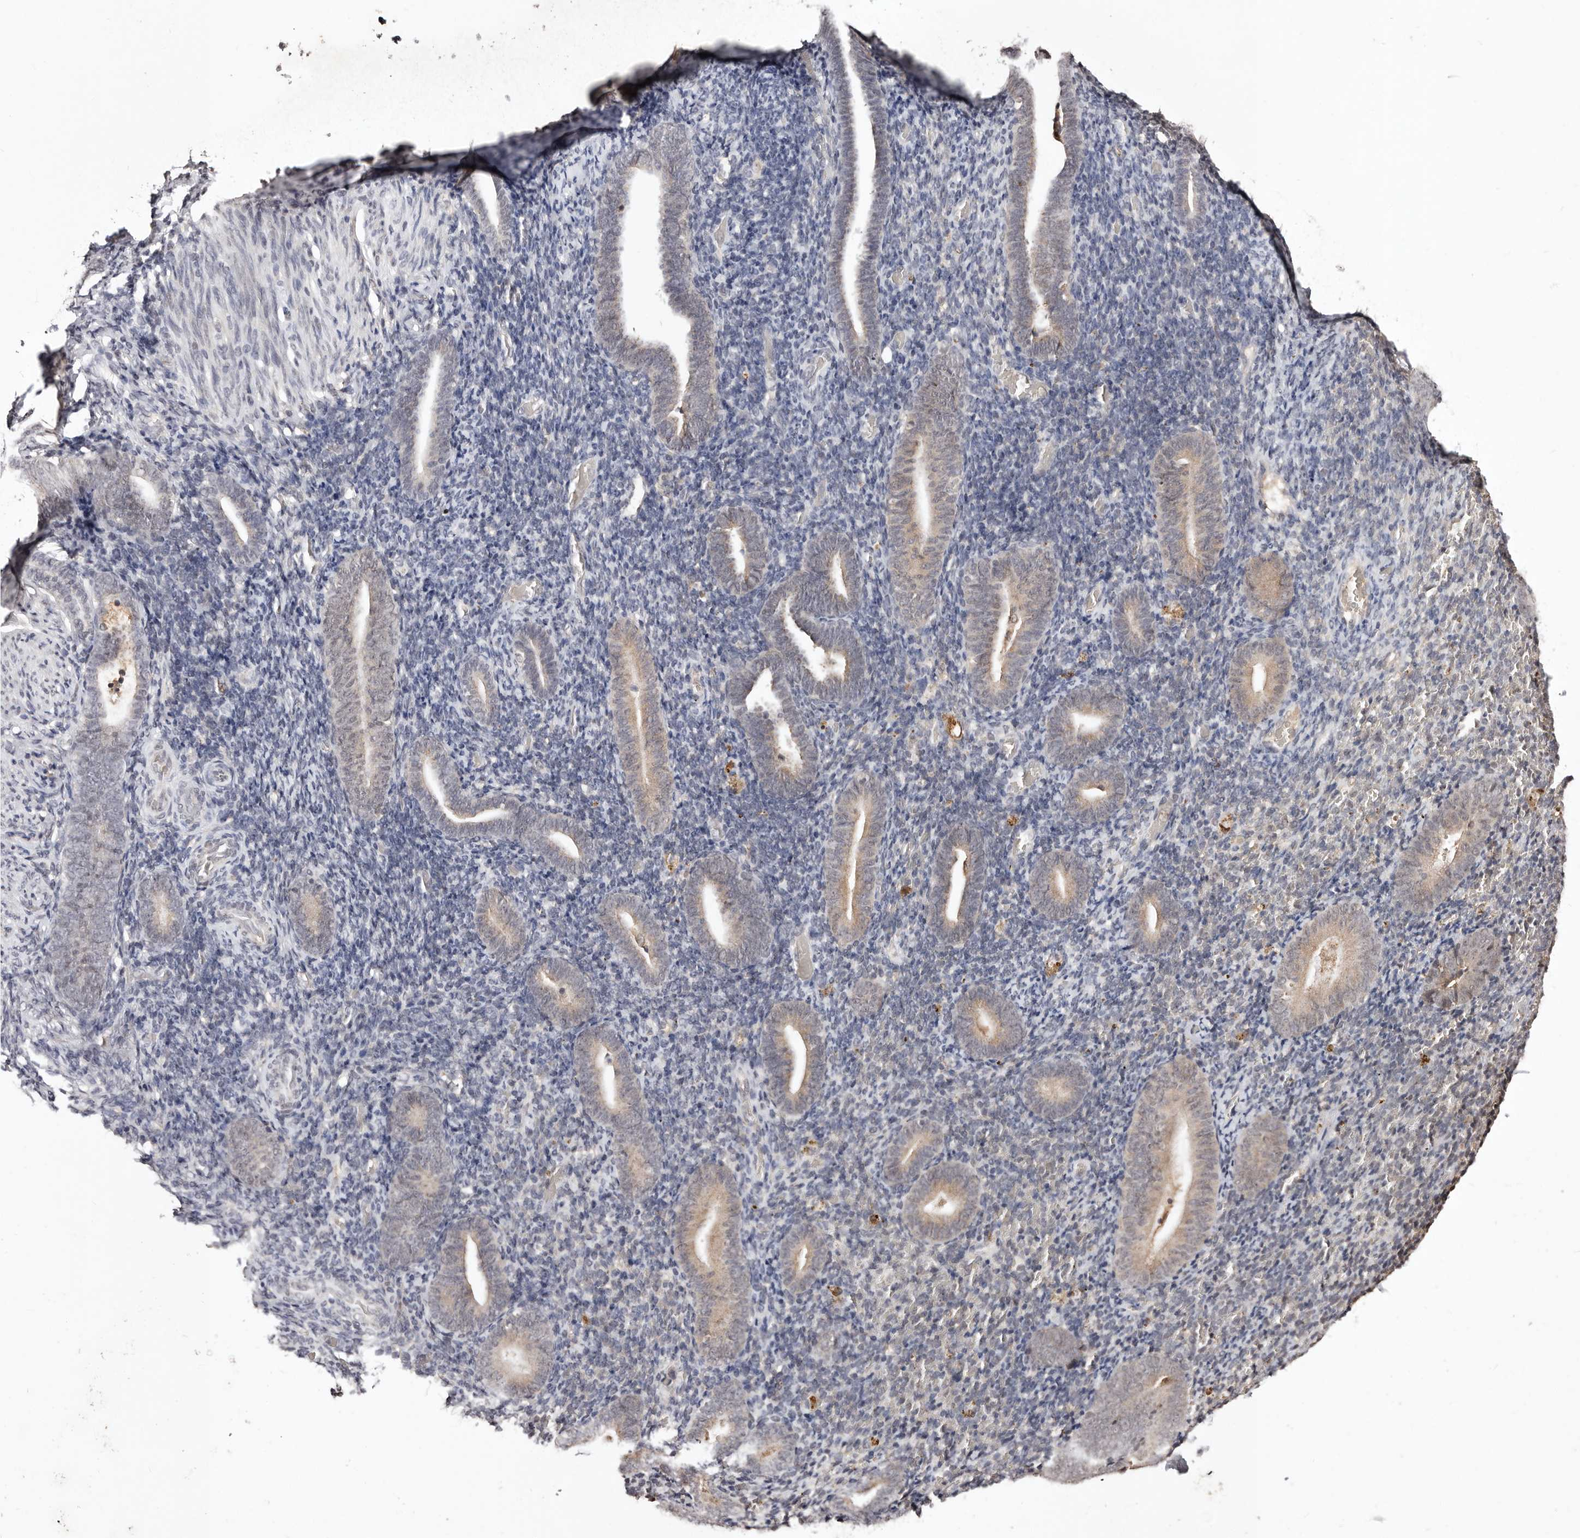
{"staining": {"intensity": "negative", "quantity": "none", "location": "none"}, "tissue": "endometrium", "cell_type": "Cells in endometrial stroma", "image_type": "normal", "snomed": [{"axis": "morphology", "description": "Normal tissue, NOS"}, {"axis": "topography", "description": "Endometrium"}], "caption": "This is a image of immunohistochemistry (IHC) staining of unremarkable endometrium, which shows no staining in cells in endometrial stroma.", "gene": "BICRAL", "patient": {"sex": "female", "age": 51}}